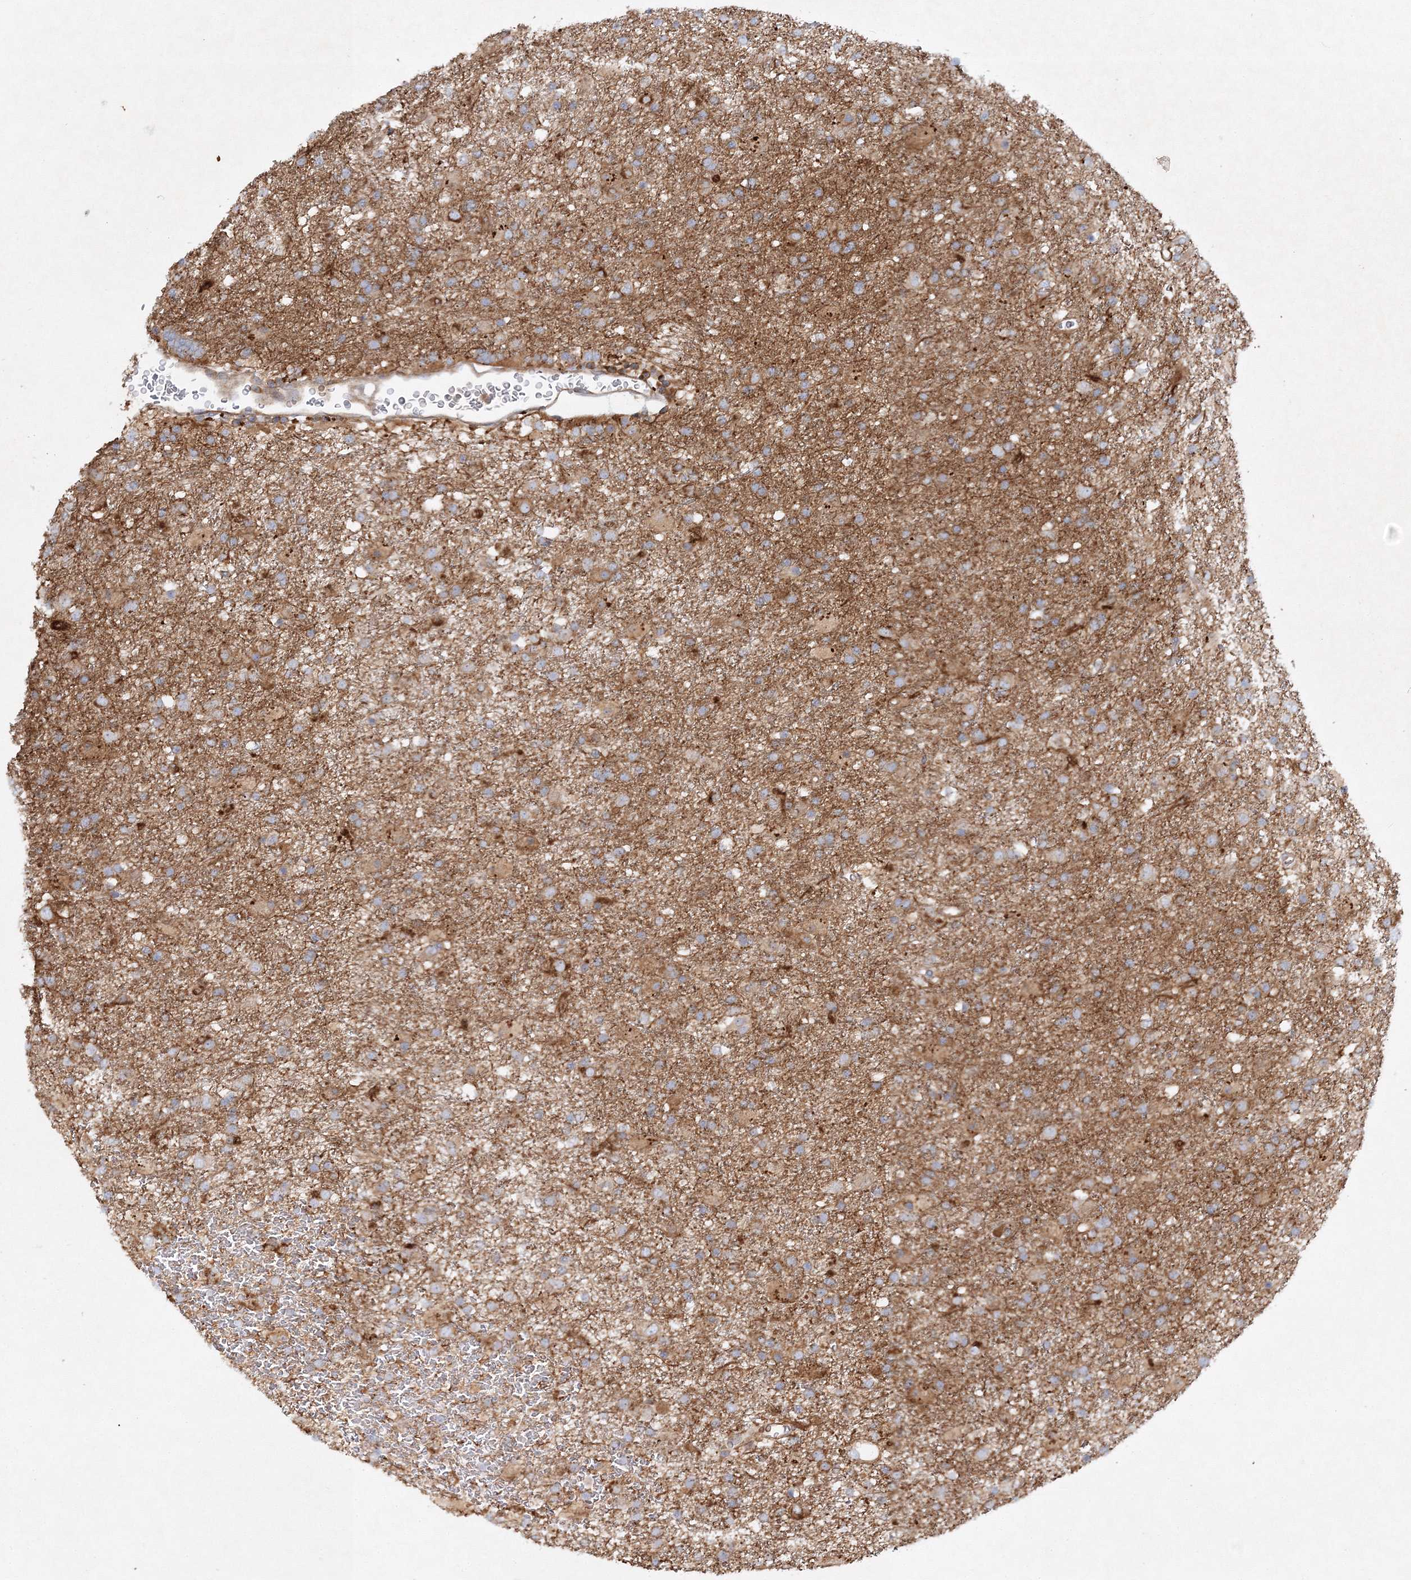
{"staining": {"intensity": "moderate", "quantity": ">75%", "location": "cytoplasmic/membranous"}, "tissue": "glioma", "cell_type": "Tumor cells", "image_type": "cancer", "snomed": [{"axis": "morphology", "description": "Glioma, malignant, Low grade"}, {"axis": "topography", "description": "Brain"}], "caption": "The histopathology image displays immunohistochemical staining of glioma. There is moderate cytoplasmic/membranous positivity is seen in about >75% of tumor cells.", "gene": "WDR37", "patient": {"sex": "male", "age": 65}}